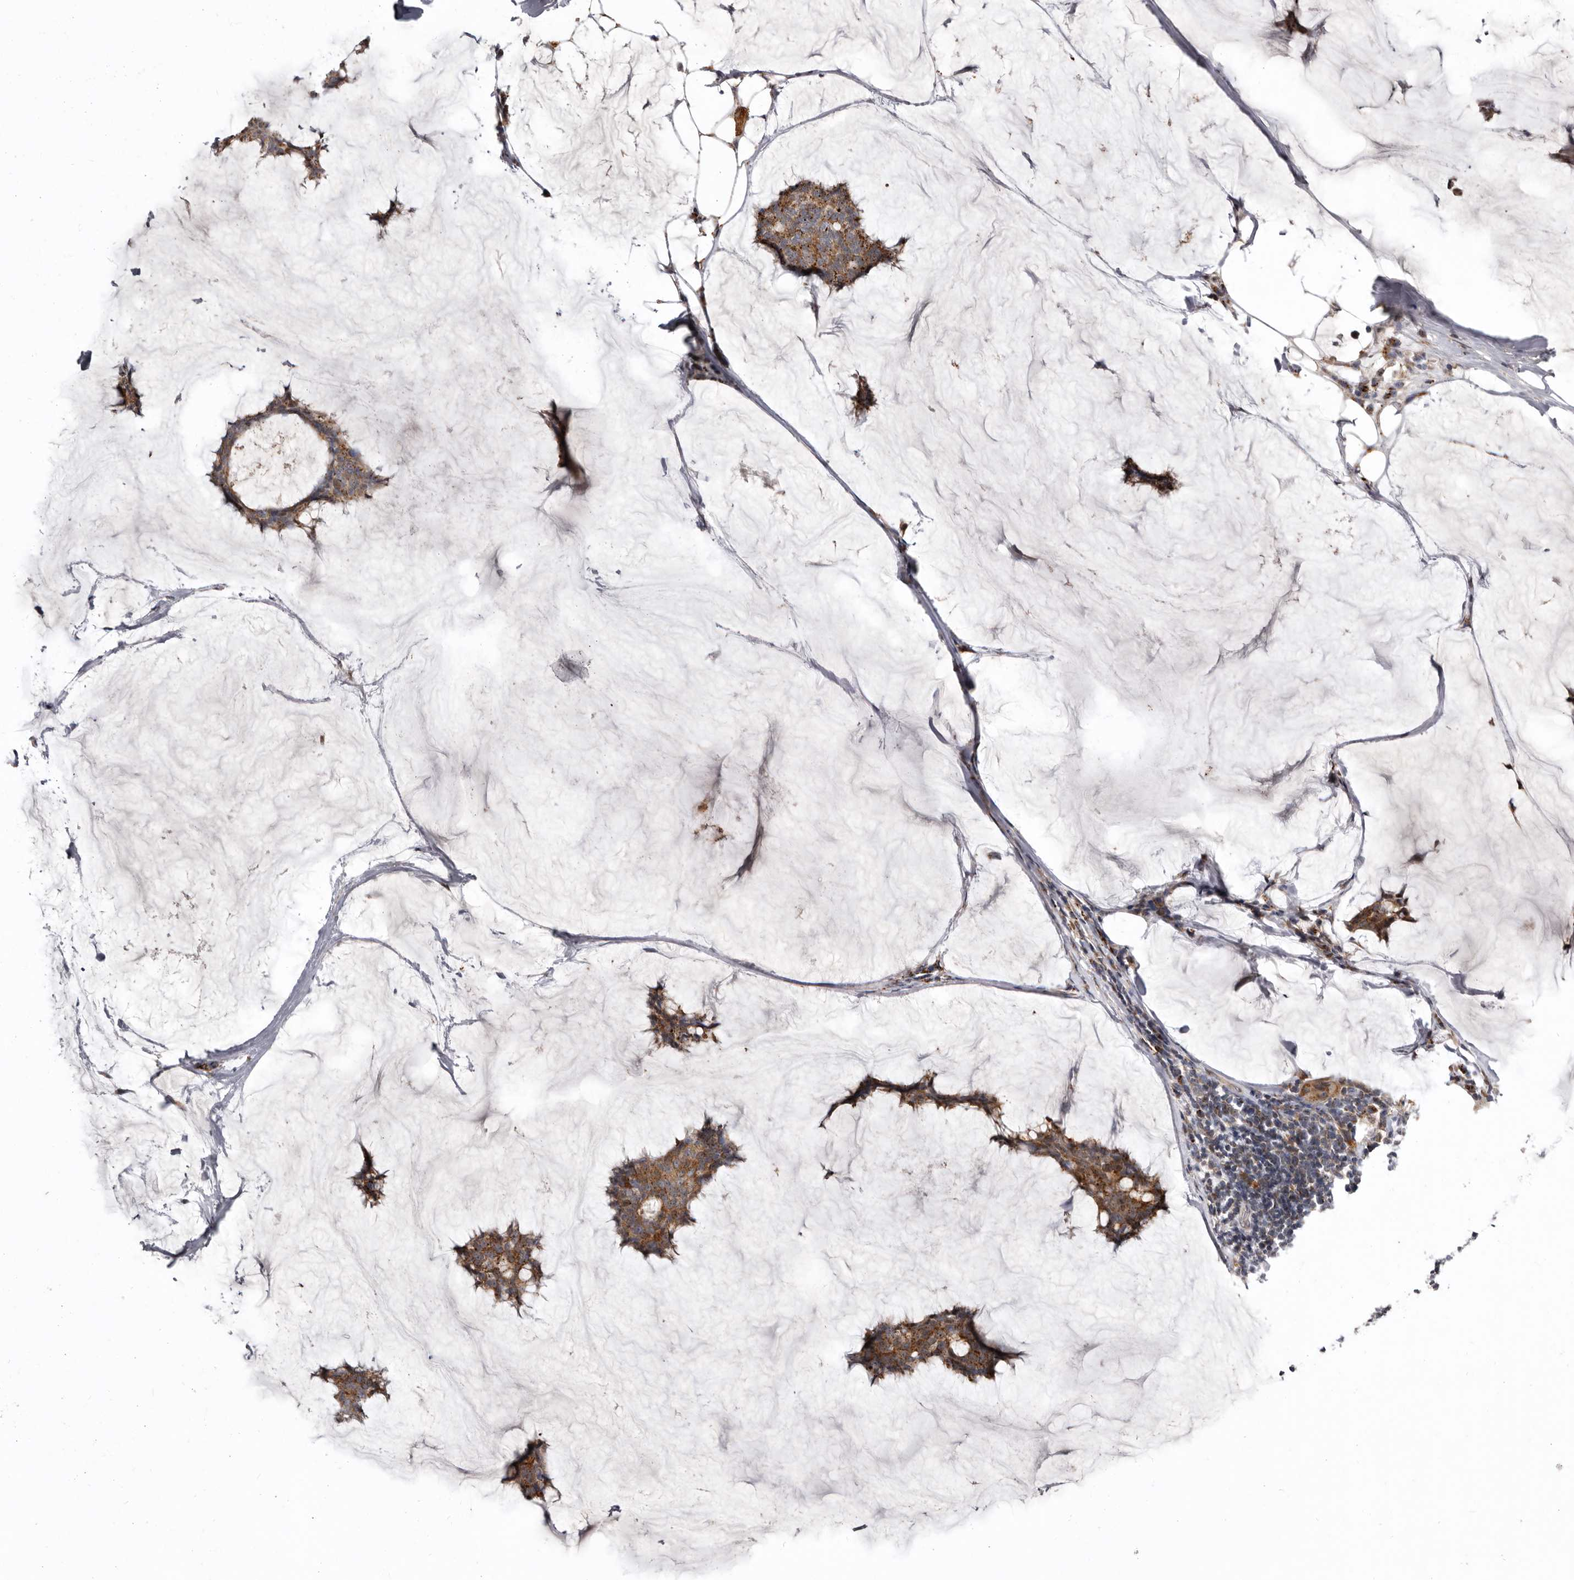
{"staining": {"intensity": "weak", "quantity": ">75%", "location": "cytoplasmic/membranous"}, "tissue": "breast cancer", "cell_type": "Tumor cells", "image_type": "cancer", "snomed": [{"axis": "morphology", "description": "Duct carcinoma"}, {"axis": "topography", "description": "Breast"}], "caption": "About >75% of tumor cells in breast cancer exhibit weak cytoplasmic/membranous protein positivity as visualized by brown immunohistochemical staining.", "gene": "SMC4", "patient": {"sex": "female", "age": 93}}